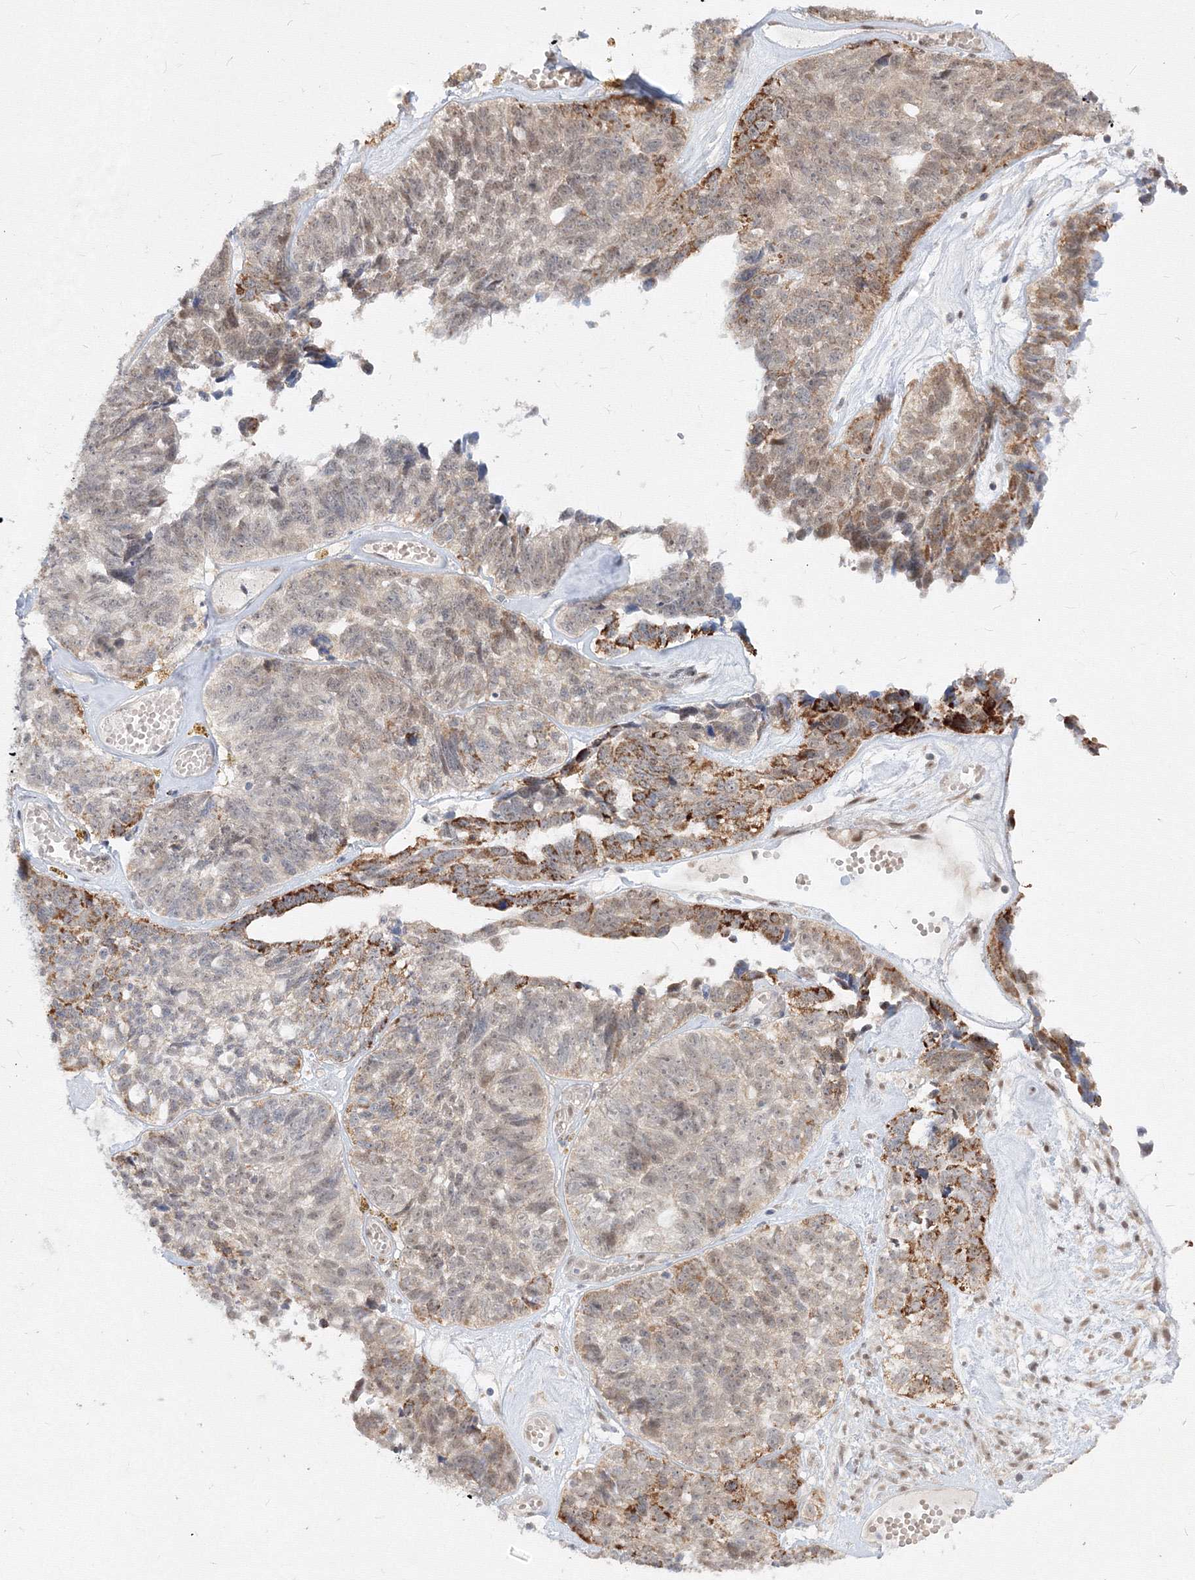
{"staining": {"intensity": "moderate", "quantity": "25%-75%", "location": "cytoplasmic/membranous"}, "tissue": "ovarian cancer", "cell_type": "Tumor cells", "image_type": "cancer", "snomed": [{"axis": "morphology", "description": "Cystadenocarcinoma, serous, NOS"}, {"axis": "topography", "description": "Ovary"}], "caption": "Moderate cytoplasmic/membranous protein staining is present in about 25%-75% of tumor cells in ovarian serous cystadenocarcinoma.", "gene": "COPS4", "patient": {"sex": "female", "age": 79}}